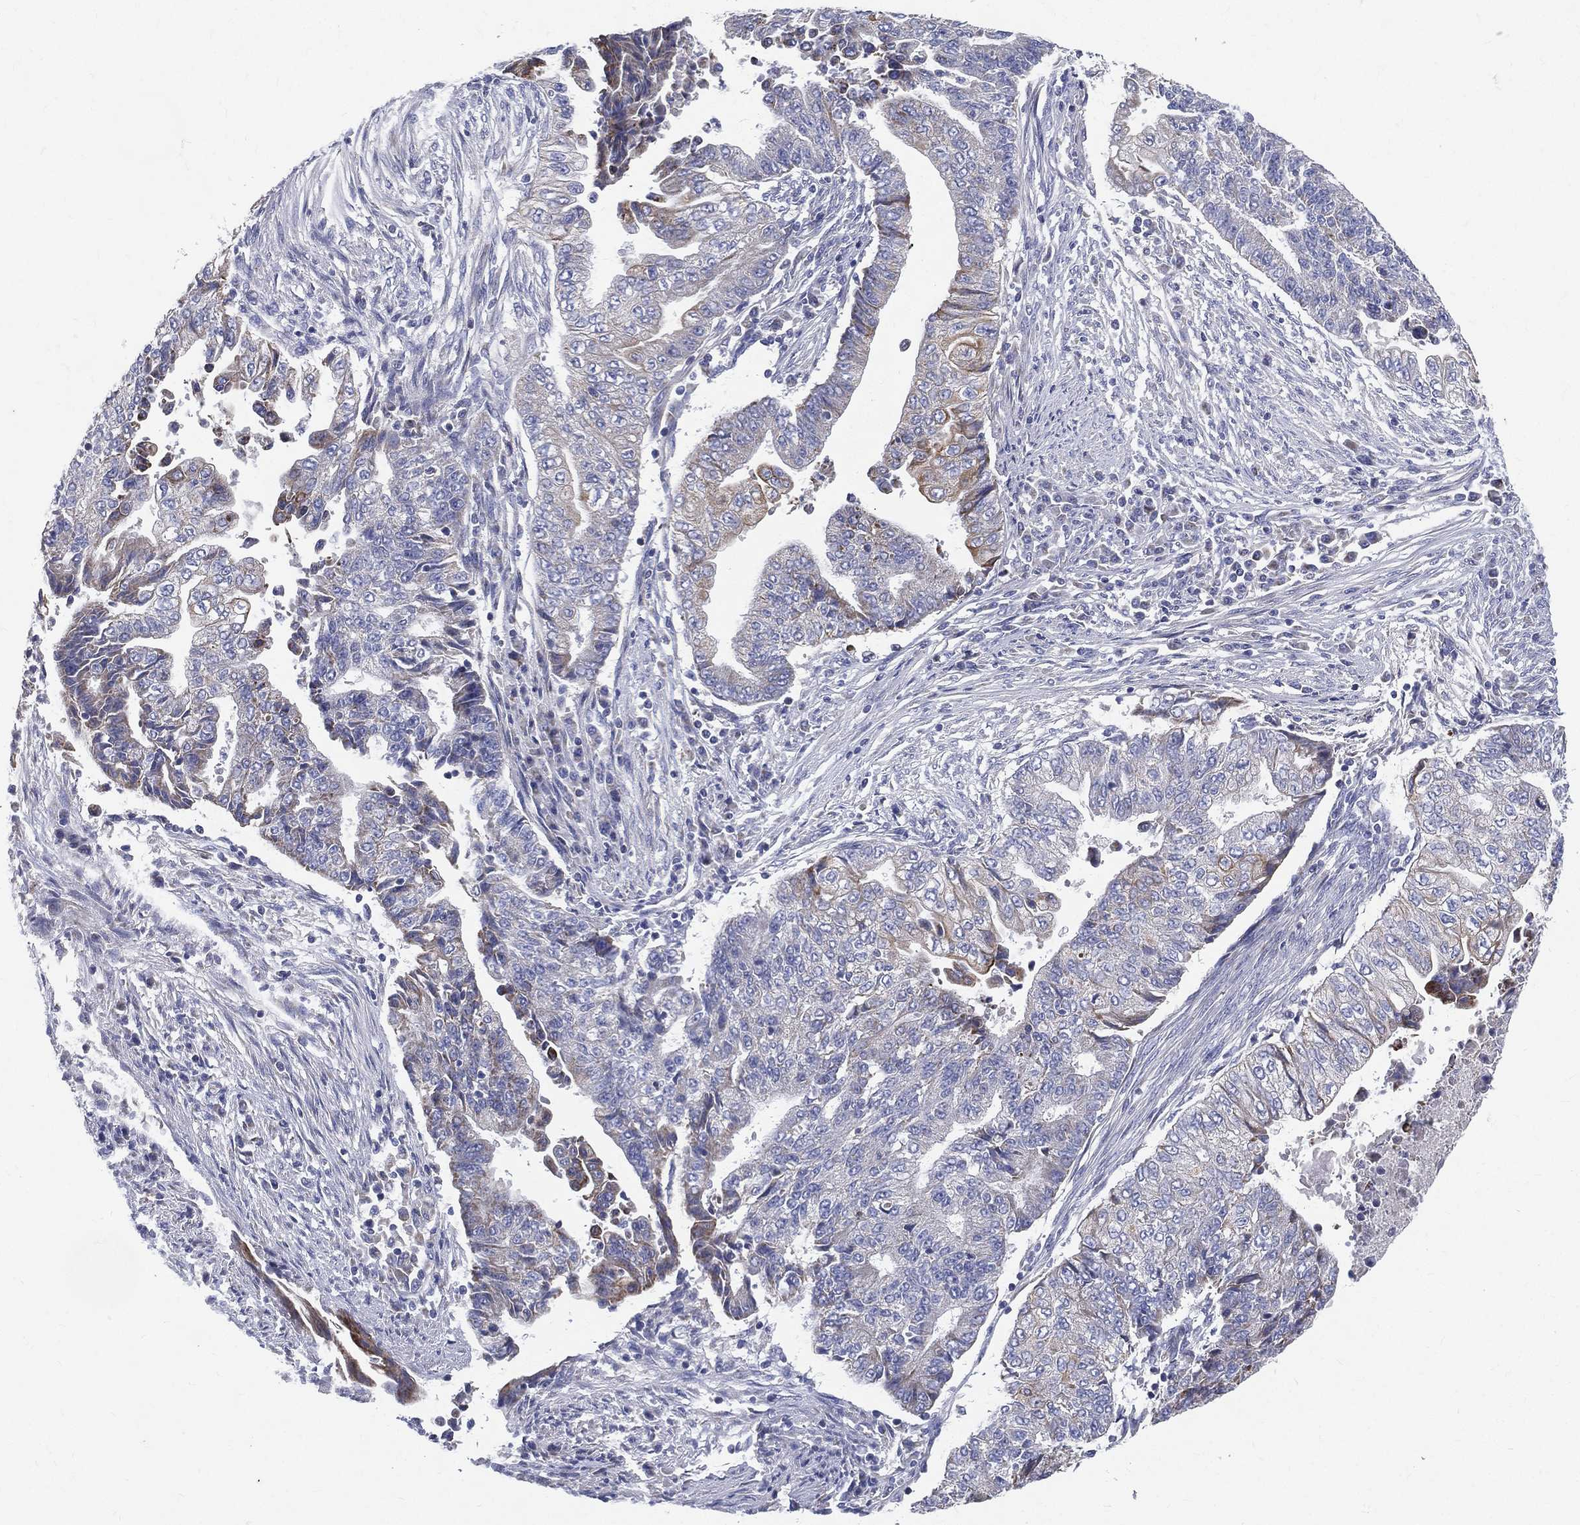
{"staining": {"intensity": "moderate", "quantity": "<25%", "location": "cytoplasmic/membranous"}, "tissue": "endometrial cancer", "cell_type": "Tumor cells", "image_type": "cancer", "snomed": [{"axis": "morphology", "description": "Adenocarcinoma, NOS"}, {"axis": "topography", "description": "Uterus"}, {"axis": "topography", "description": "Endometrium"}], "caption": "IHC of endometrial adenocarcinoma displays low levels of moderate cytoplasmic/membranous staining in approximately <25% of tumor cells.", "gene": "PWWP3A", "patient": {"sex": "female", "age": 54}}